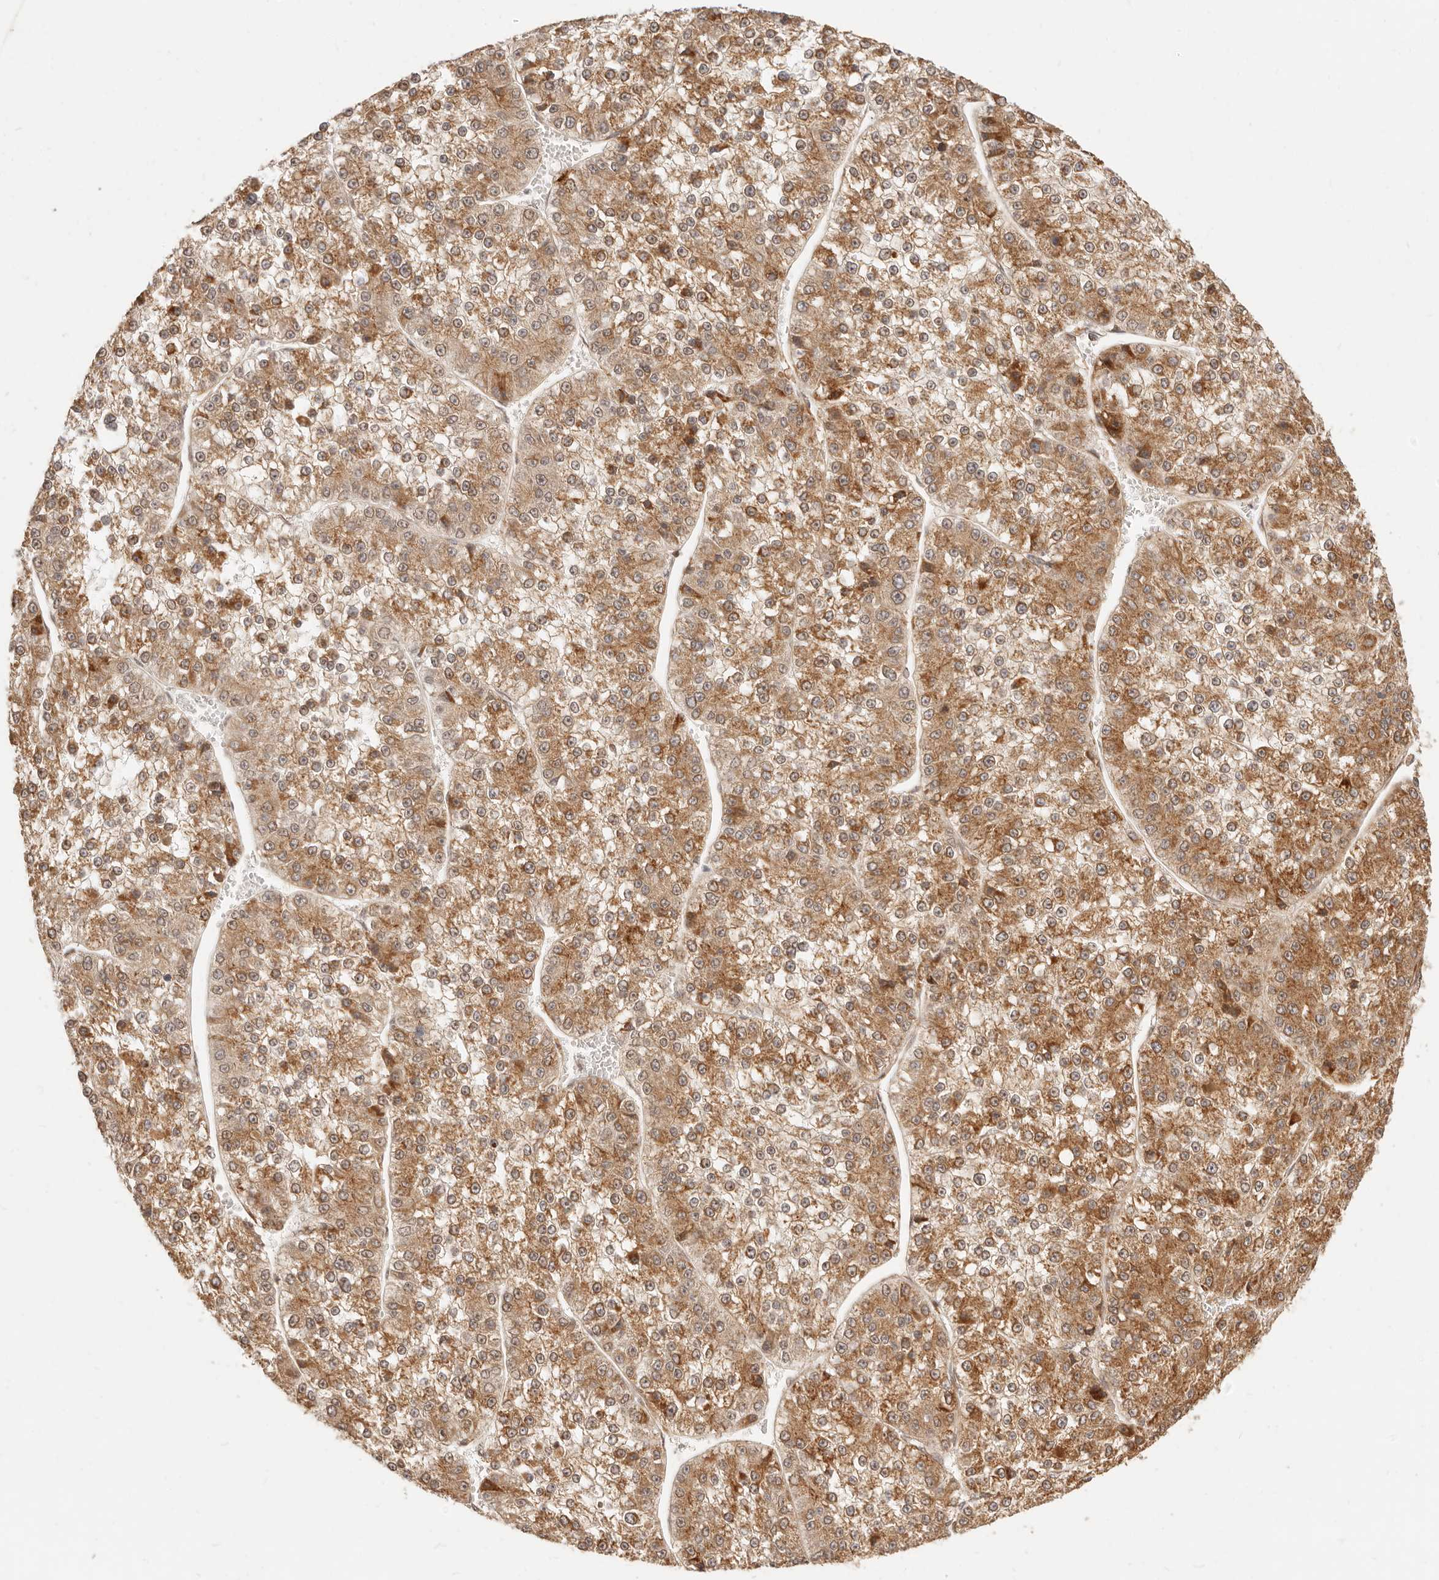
{"staining": {"intensity": "moderate", "quantity": ">75%", "location": "cytoplasmic/membranous"}, "tissue": "liver cancer", "cell_type": "Tumor cells", "image_type": "cancer", "snomed": [{"axis": "morphology", "description": "Carcinoma, Hepatocellular, NOS"}, {"axis": "topography", "description": "Liver"}], "caption": "This histopathology image exhibits IHC staining of liver hepatocellular carcinoma, with medium moderate cytoplasmic/membranous expression in approximately >75% of tumor cells.", "gene": "TIMM17A", "patient": {"sex": "female", "age": 73}}